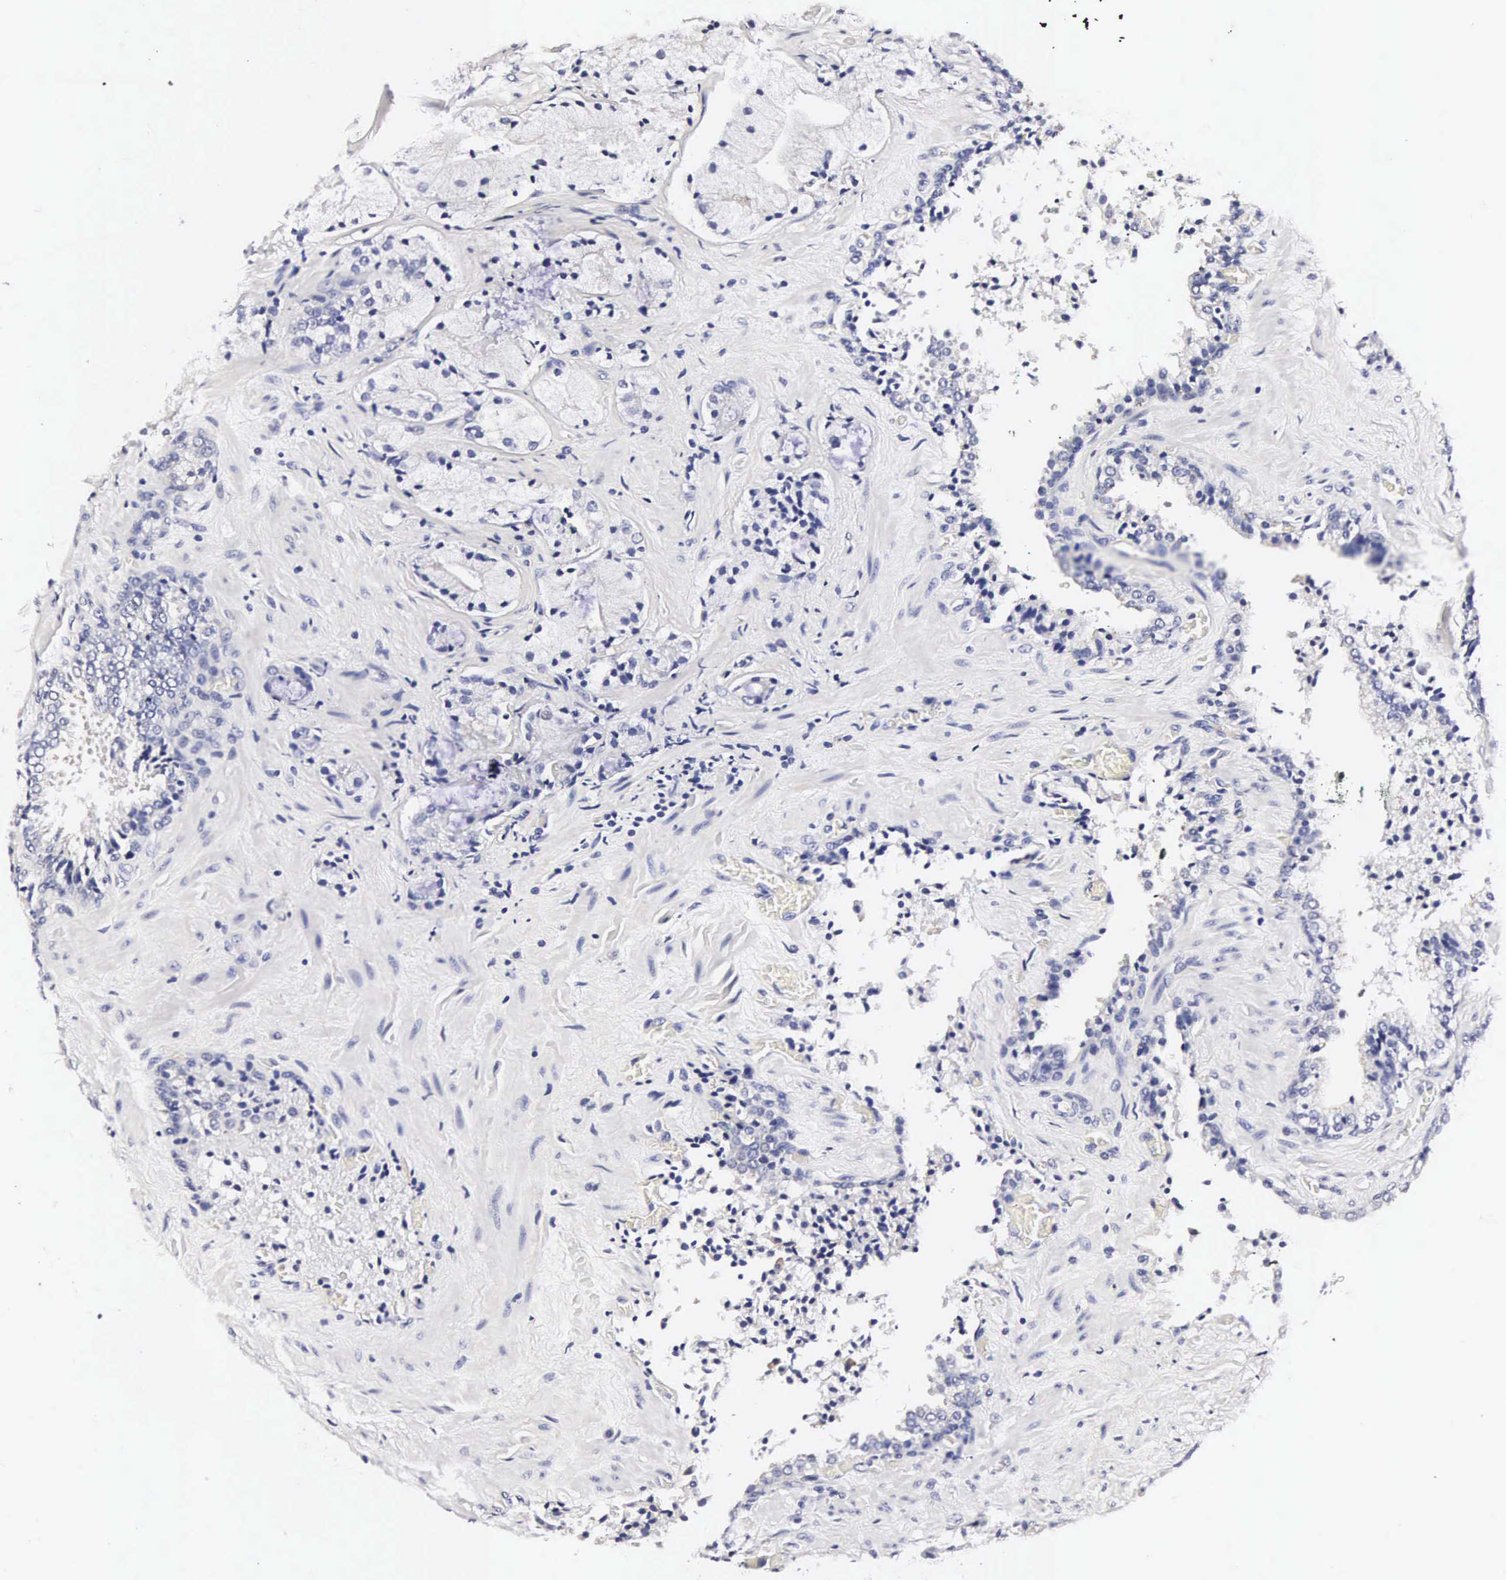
{"staining": {"intensity": "negative", "quantity": "none", "location": "none"}, "tissue": "prostate cancer", "cell_type": "Tumor cells", "image_type": "cancer", "snomed": [{"axis": "morphology", "description": "Adenocarcinoma, Medium grade"}, {"axis": "topography", "description": "Prostate"}], "caption": "Tumor cells are negative for brown protein staining in prostate cancer. Nuclei are stained in blue.", "gene": "RNASE6", "patient": {"sex": "male", "age": 70}}